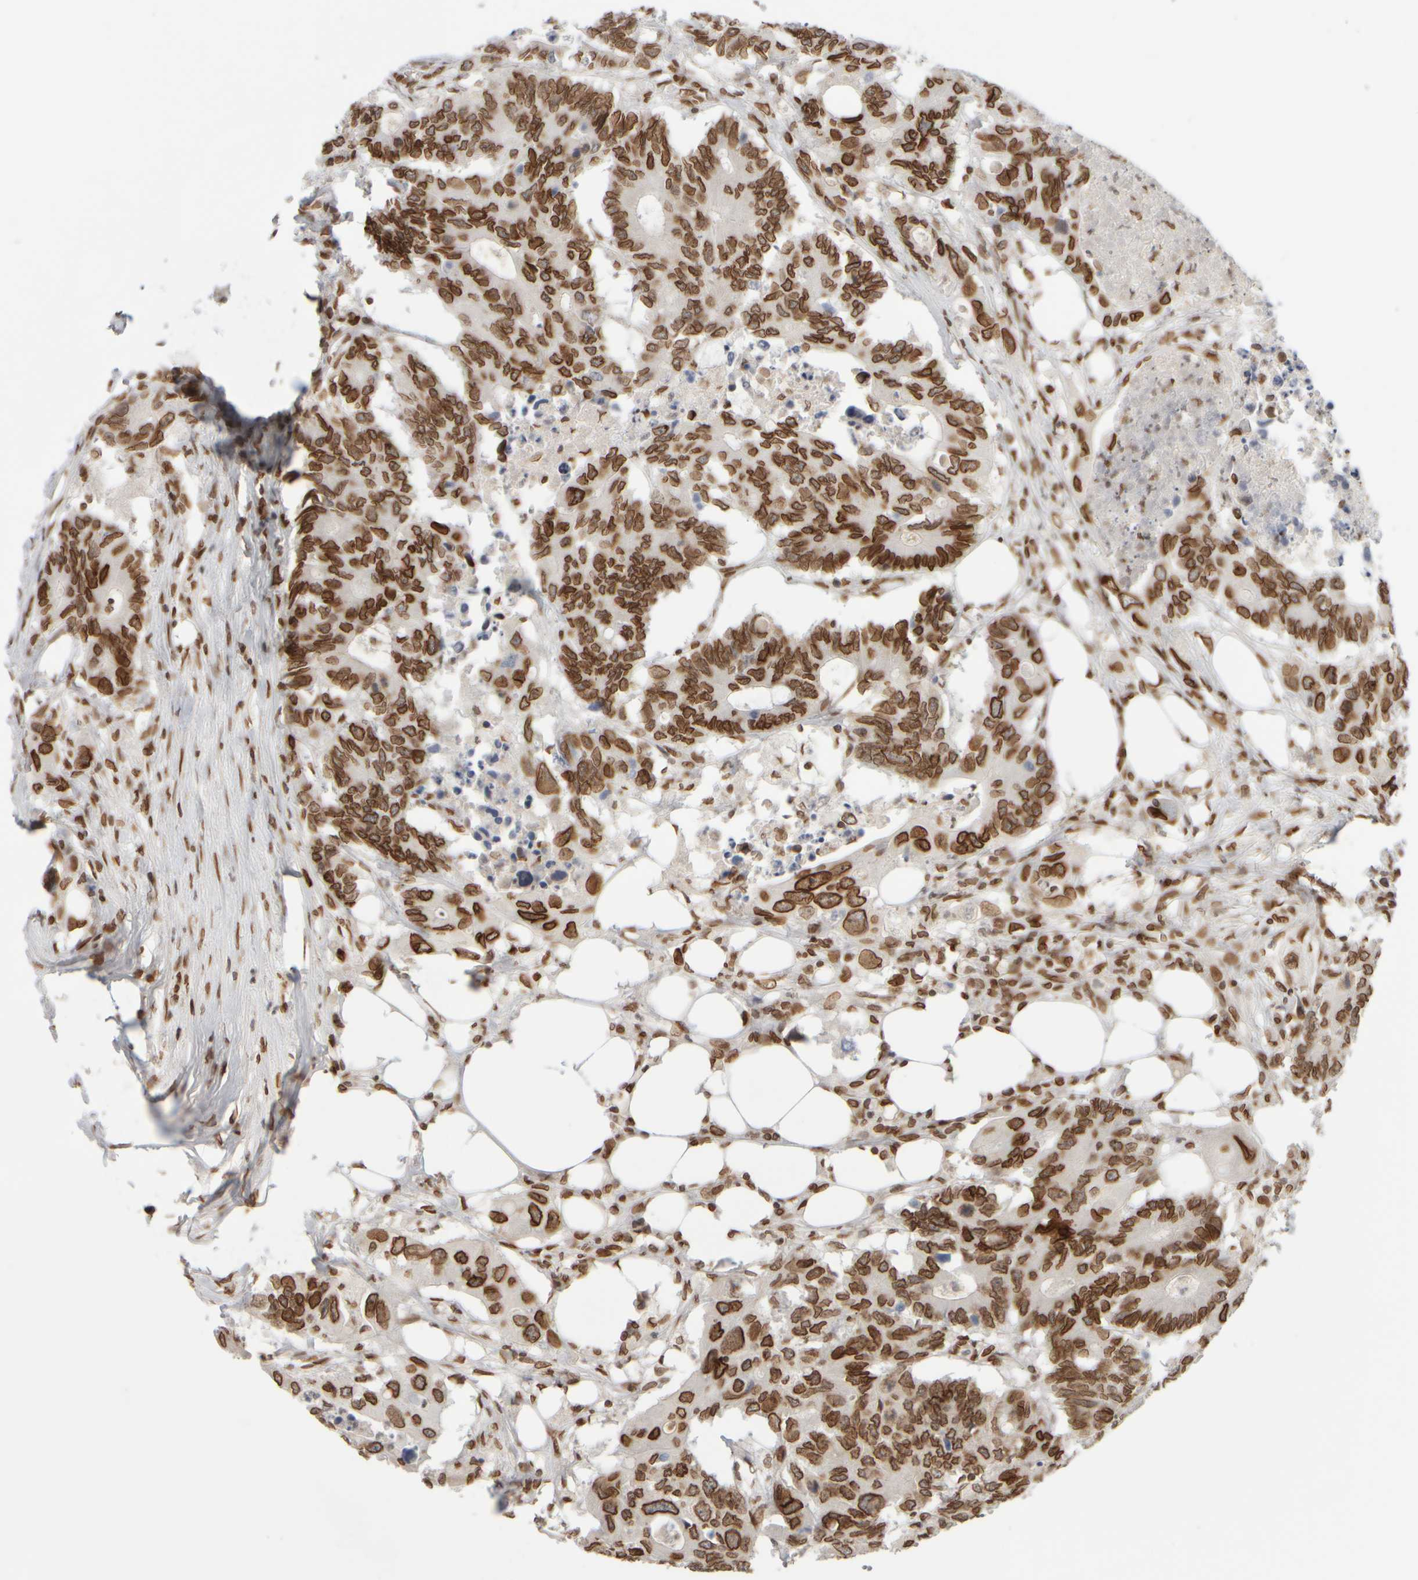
{"staining": {"intensity": "strong", "quantity": ">75%", "location": "cytoplasmic/membranous,nuclear"}, "tissue": "colorectal cancer", "cell_type": "Tumor cells", "image_type": "cancer", "snomed": [{"axis": "morphology", "description": "Adenocarcinoma, NOS"}, {"axis": "topography", "description": "Colon"}], "caption": "Protein staining of colorectal cancer (adenocarcinoma) tissue exhibits strong cytoplasmic/membranous and nuclear positivity in approximately >75% of tumor cells.", "gene": "ZC3HC1", "patient": {"sex": "male", "age": 71}}